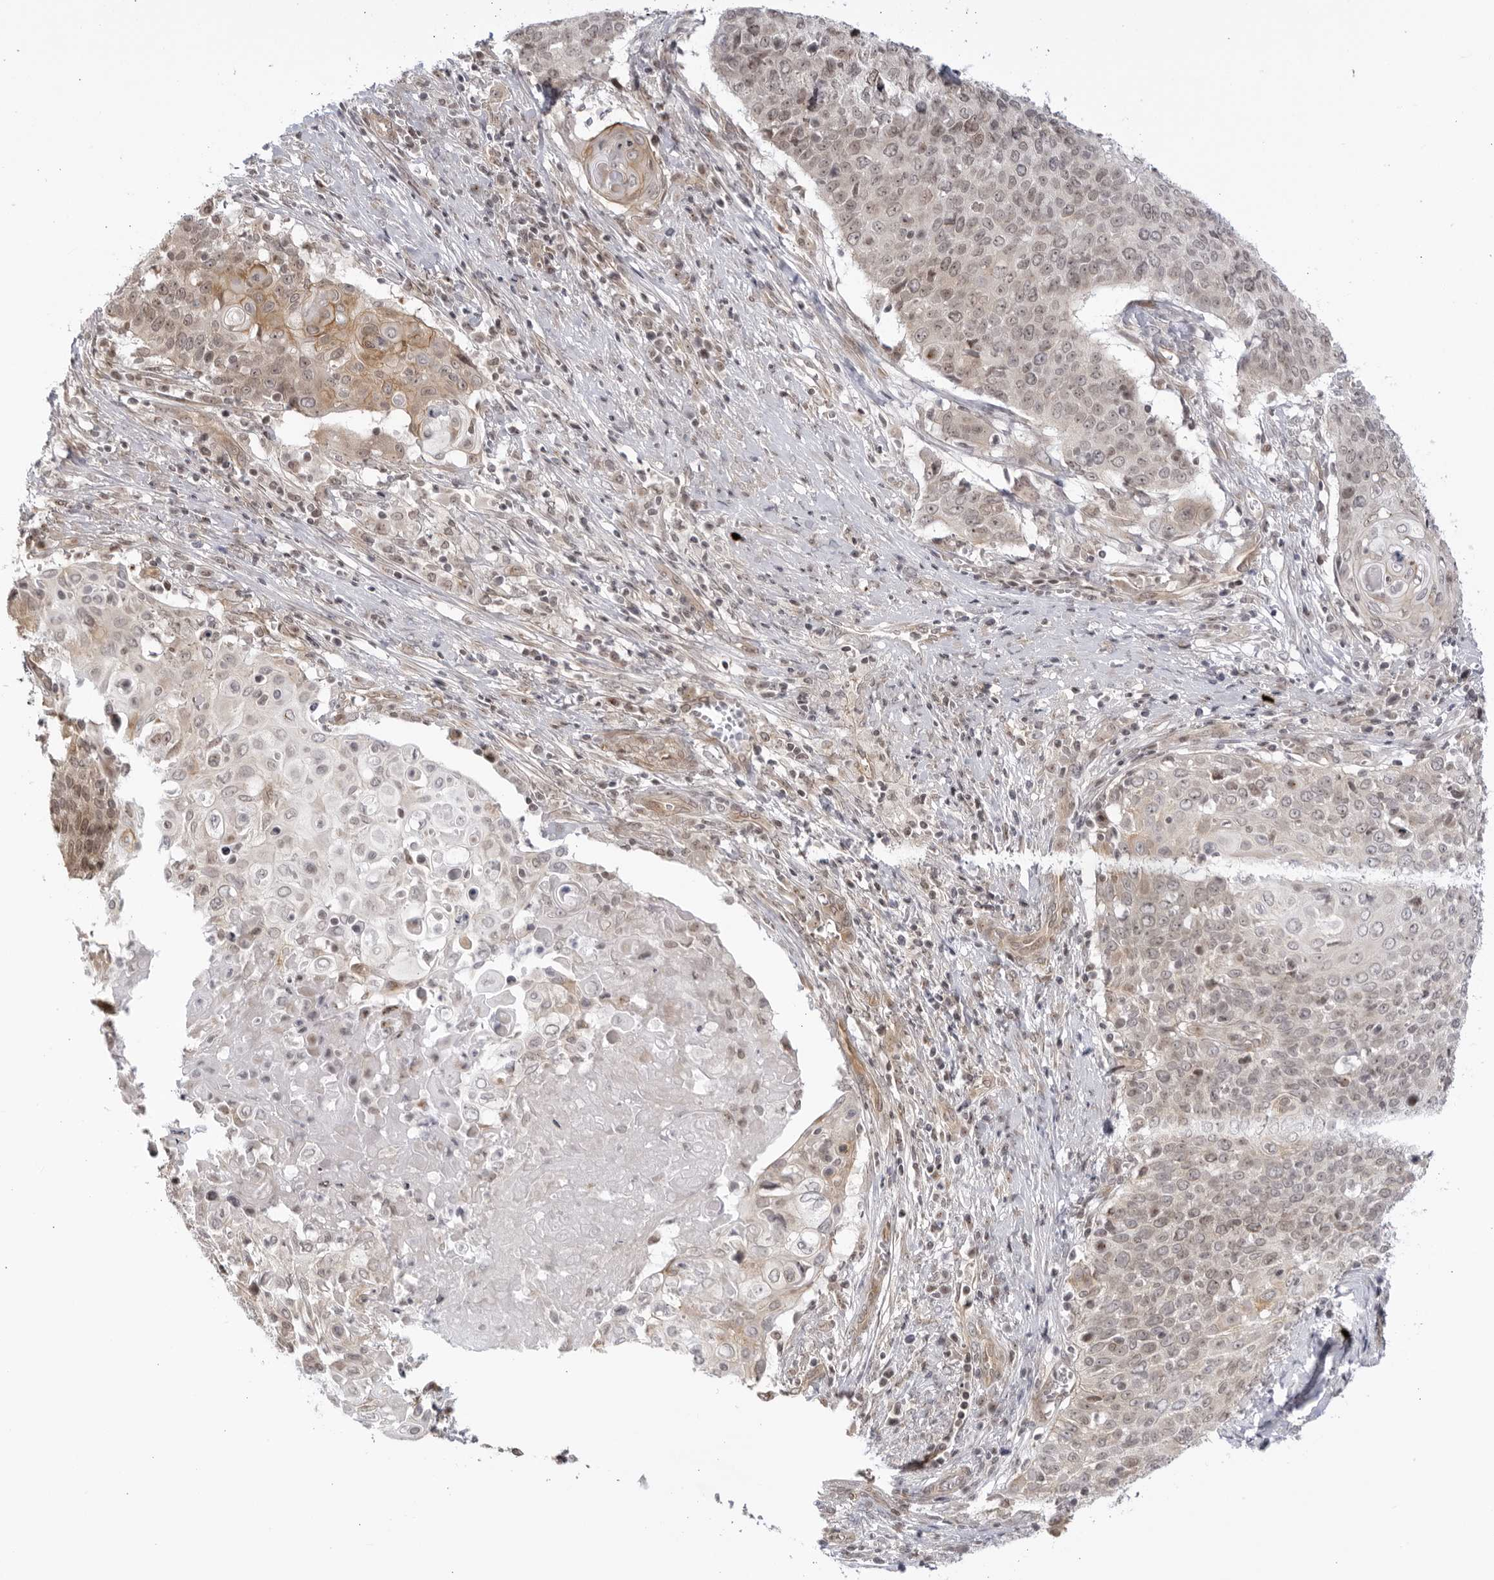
{"staining": {"intensity": "weak", "quantity": ">75%", "location": "cytoplasmic/membranous,nuclear"}, "tissue": "cervical cancer", "cell_type": "Tumor cells", "image_type": "cancer", "snomed": [{"axis": "morphology", "description": "Squamous cell carcinoma, NOS"}, {"axis": "topography", "description": "Cervix"}], "caption": "There is low levels of weak cytoplasmic/membranous and nuclear positivity in tumor cells of cervical cancer, as demonstrated by immunohistochemical staining (brown color).", "gene": "CNBD1", "patient": {"sex": "female", "age": 39}}